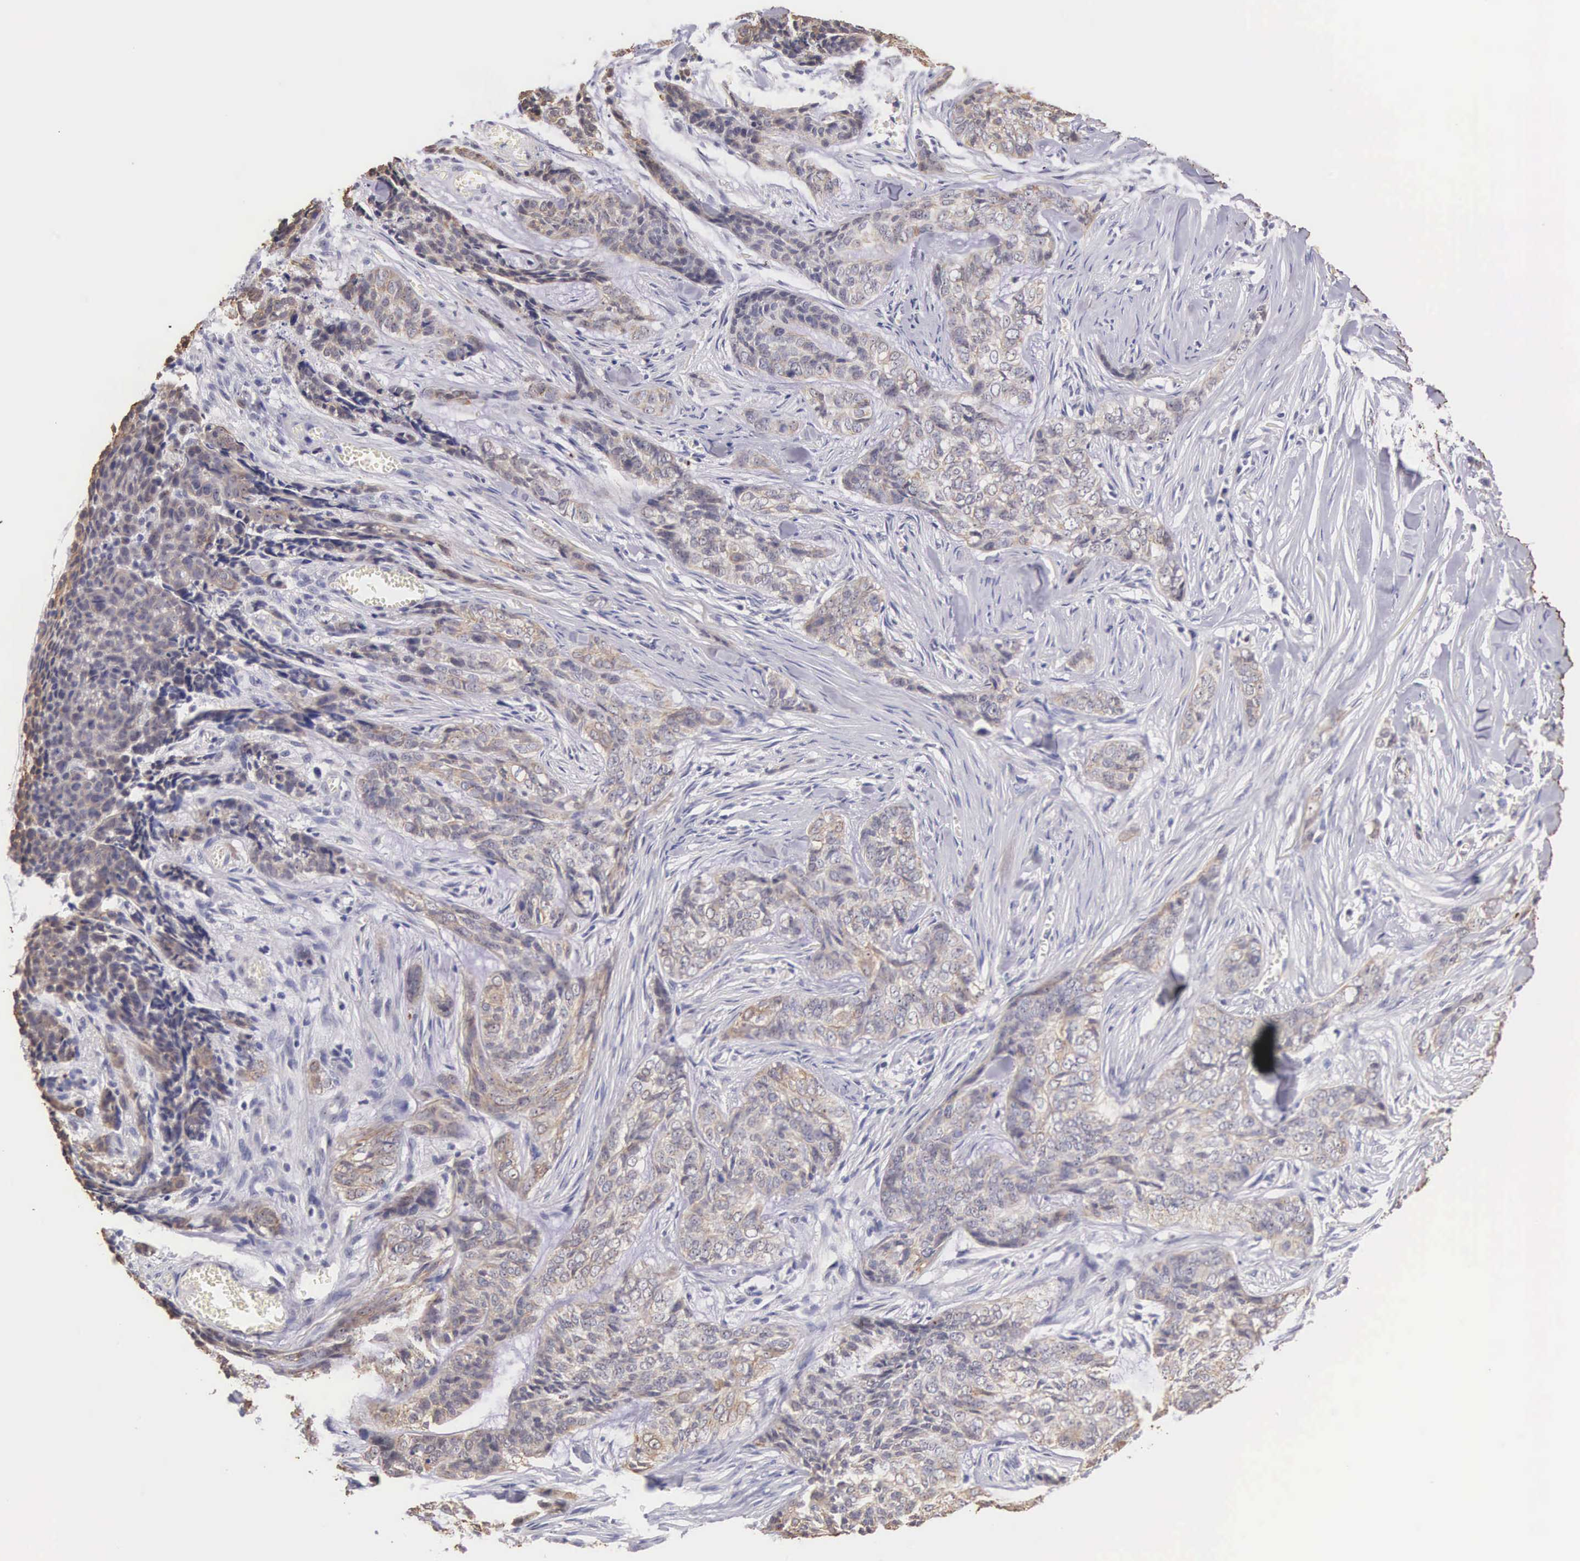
{"staining": {"intensity": "weak", "quantity": "25%-75%", "location": "cytoplasmic/membranous"}, "tissue": "skin cancer", "cell_type": "Tumor cells", "image_type": "cancer", "snomed": [{"axis": "morphology", "description": "Normal tissue, NOS"}, {"axis": "morphology", "description": "Basal cell carcinoma"}, {"axis": "topography", "description": "Skin"}], "caption": "The immunohistochemical stain shows weak cytoplasmic/membranous staining in tumor cells of skin cancer (basal cell carcinoma) tissue. Immunohistochemistry (ihc) stains the protein of interest in brown and the nuclei are stained blue.", "gene": "PIR", "patient": {"sex": "female", "age": 65}}